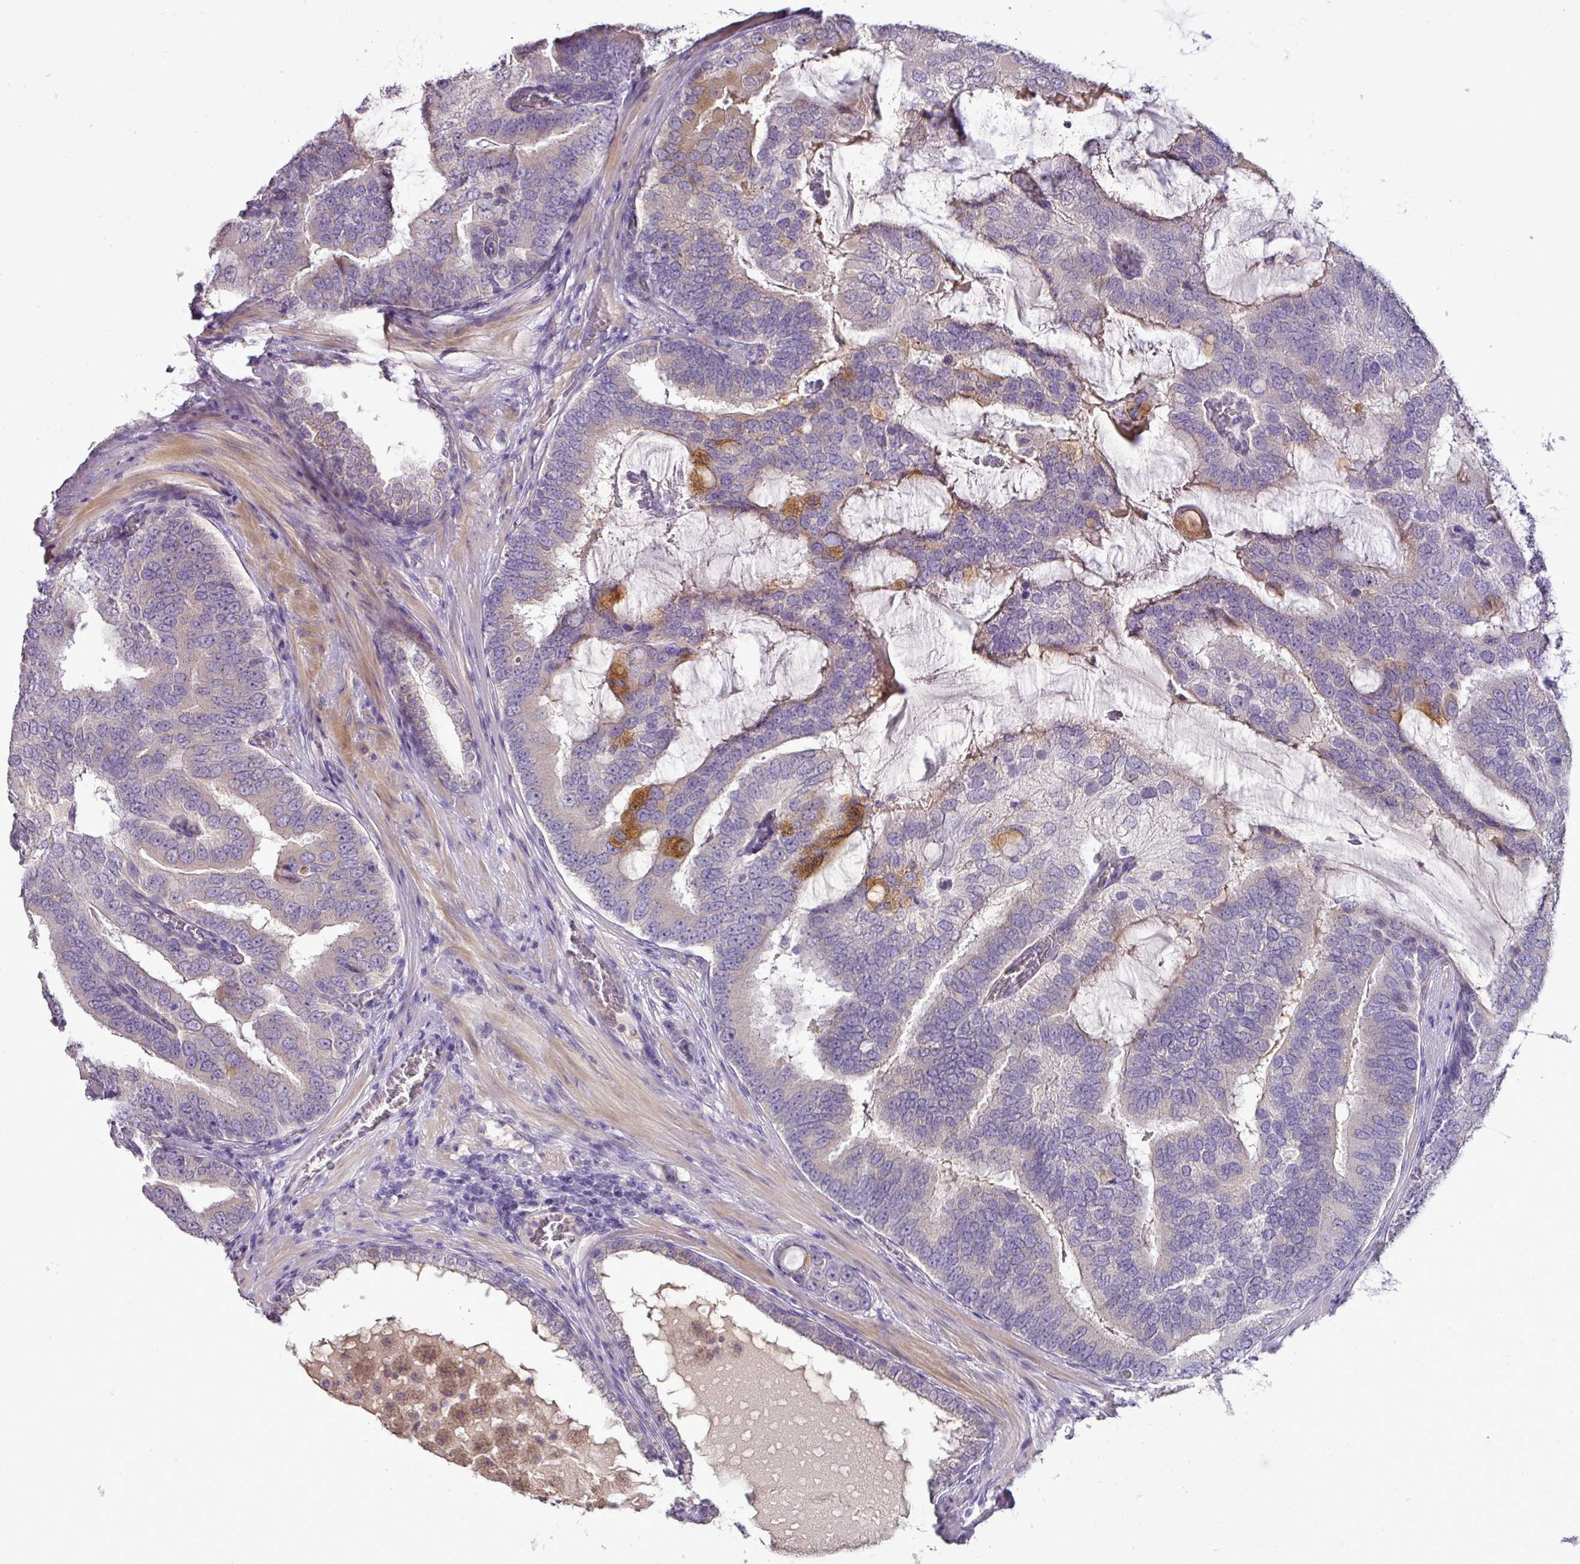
{"staining": {"intensity": "moderate", "quantity": "<25%", "location": "cytoplasmic/membranous"}, "tissue": "prostate cancer", "cell_type": "Tumor cells", "image_type": "cancer", "snomed": [{"axis": "morphology", "description": "Adenocarcinoma, High grade"}, {"axis": "topography", "description": "Prostate"}], "caption": "Human high-grade adenocarcinoma (prostate) stained for a protein (brown) demonstrates moderate cytoplasmic/membranous positive positivity in about <25% of tumor cells.", "gene": "BRINP2", "patient": {"sex": "male", "age": 55}}